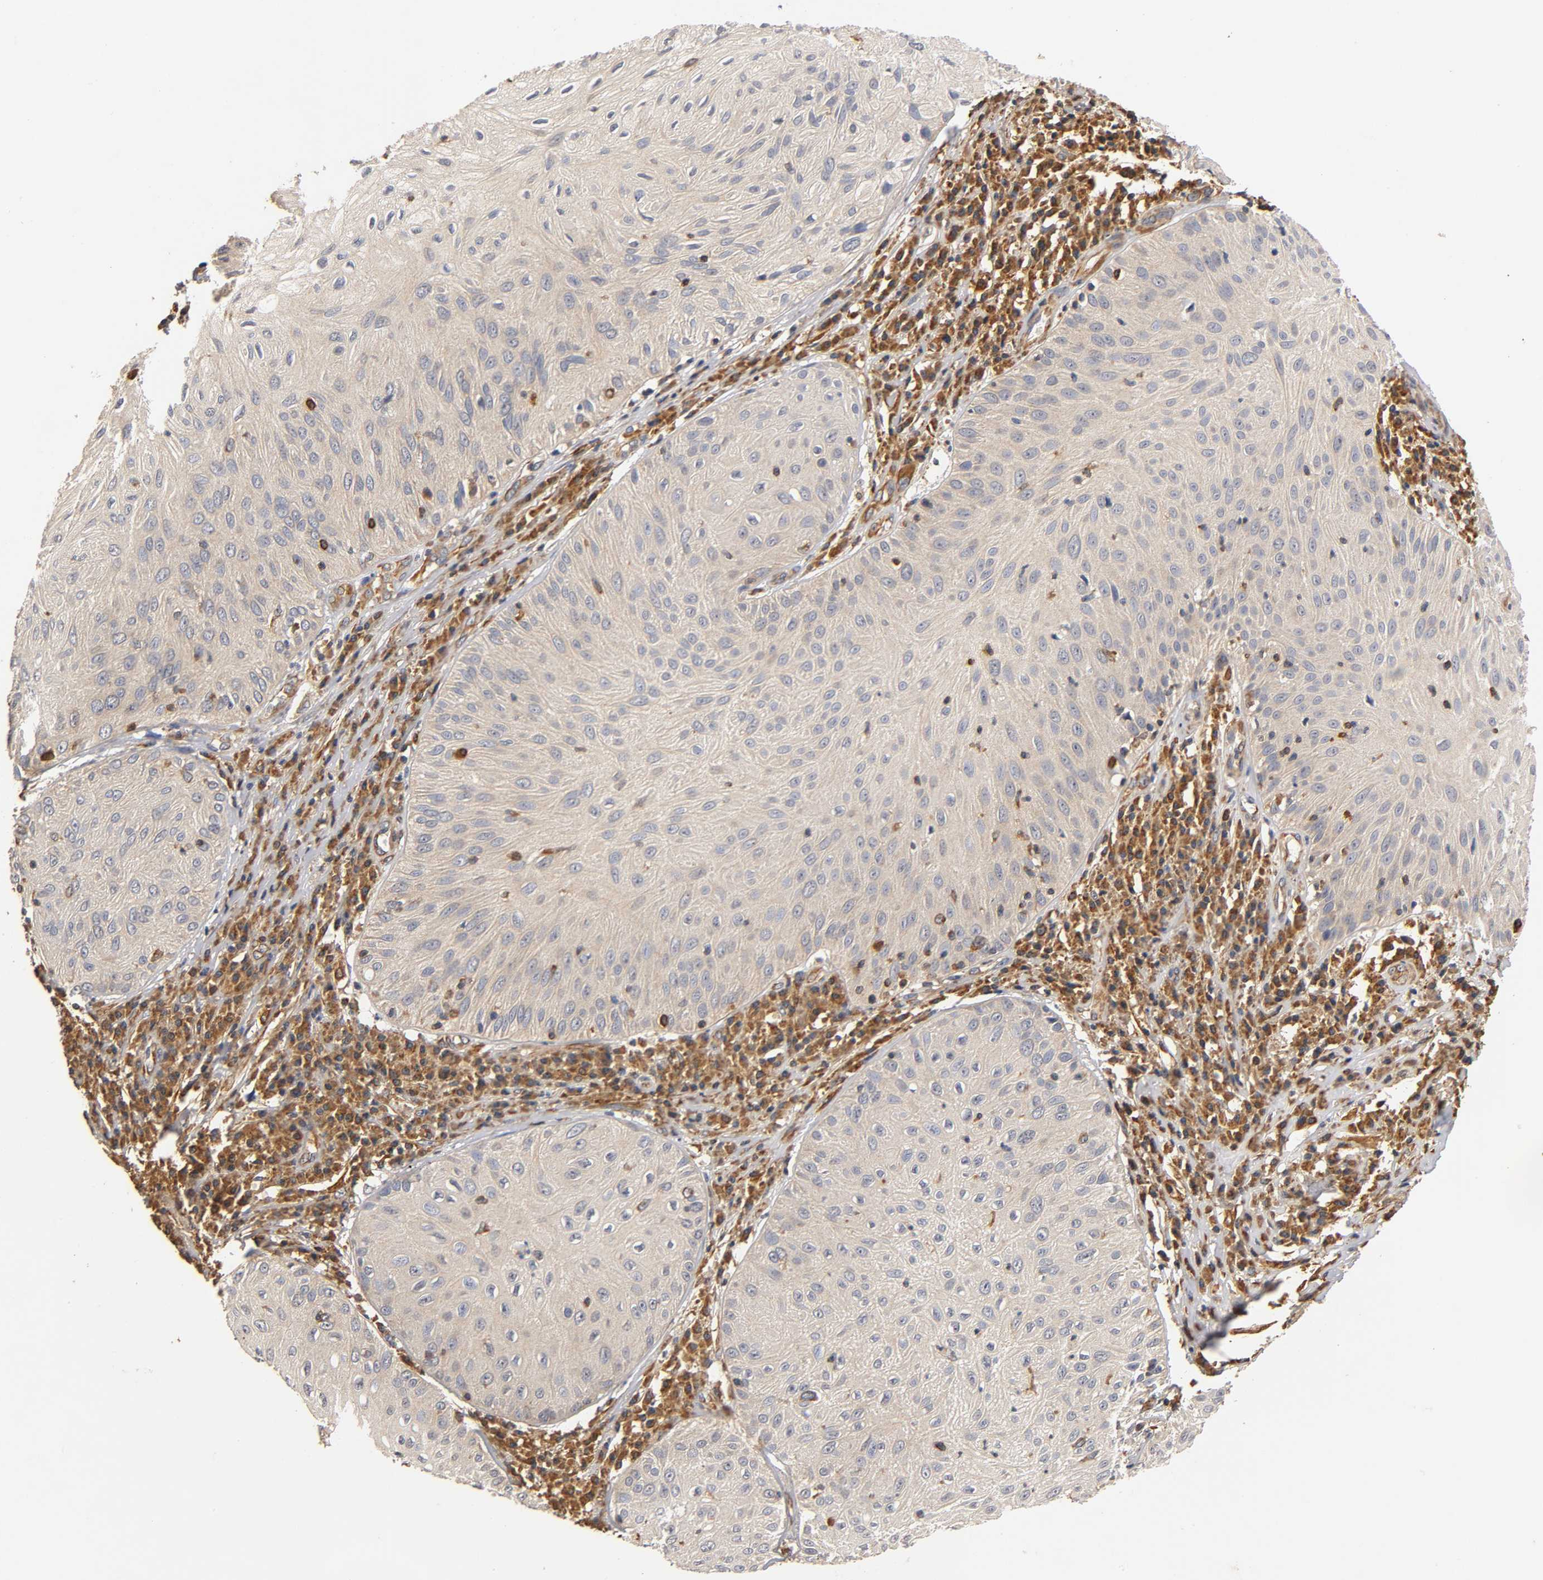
{"staining": {"intensity": "weak", "quantity": "25%-75%", "location": "cytoplasmic/membranous"}, "tissue": "skin cancer", "cell_type": "Tumor cells", "image_type": "cancer", "snomed": [{"axis": "morphology", "description": "Squamous cell carcinoma, NOS"}, {"axis": "topography", "description": "Skin"}], "caption": "Immunohistochemical staining of skin cancer (squamous cell carcinoma) reveals low levels of weak cytoplasmic/membranous protein staining in about 25%-75% of tumor cells.", "gene": "SCAP", "patient": {"sex": "male", "age": 65}}